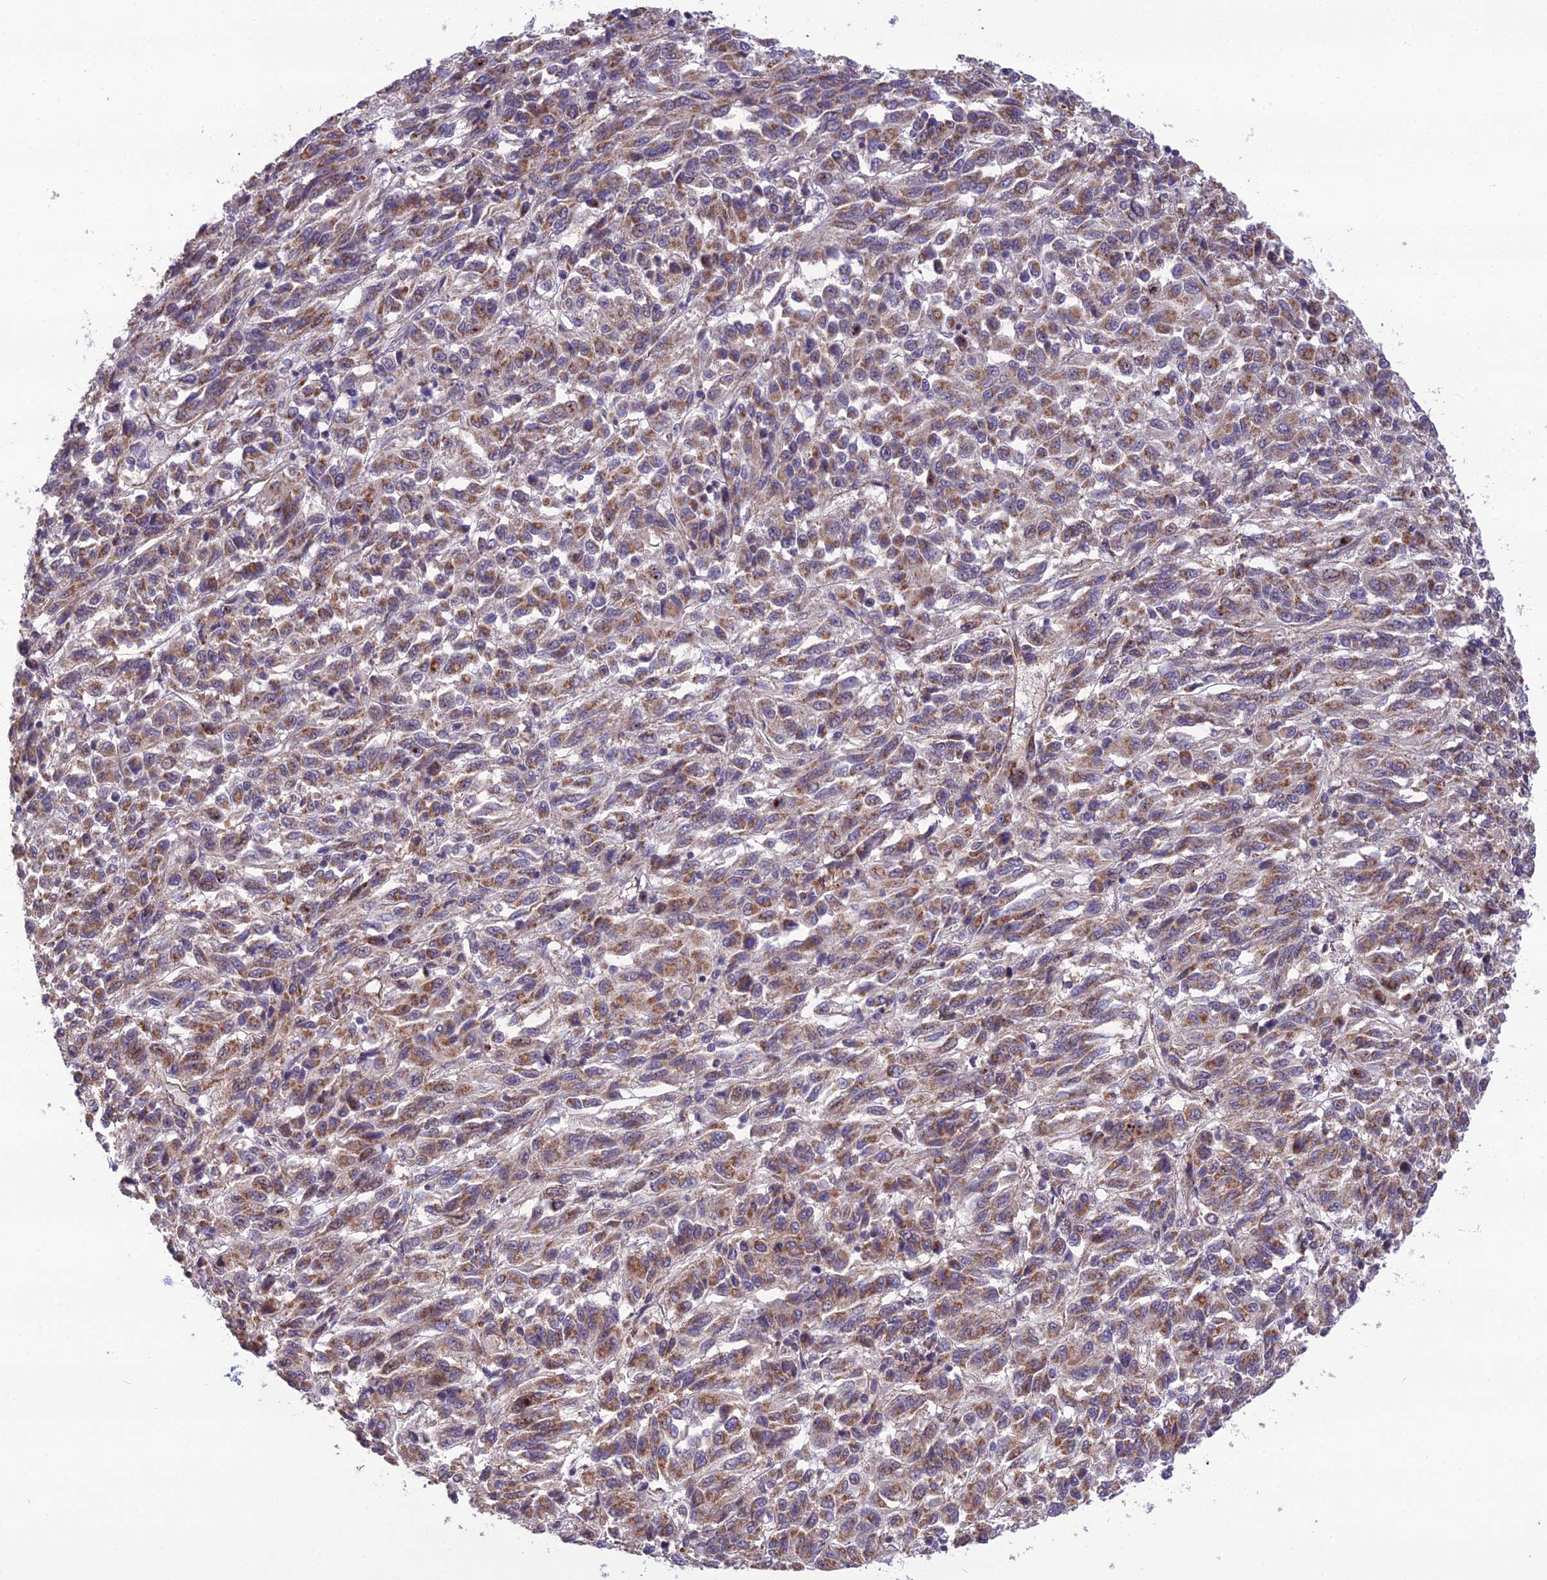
{"staining": {"intensity": "moderate", "quantity": ">75%", "location": "cytoplasmic/membranous"}, "tissue": "melanoma", "cell_type": "Tumor cells", "image_type": "cancer", "snomed": [{"axis": "morphology", "description": "Malignant melanoma, Metastatic site"}, {"axis": "topography", "description": "Lung"}], "caption": "The micrograph demonstrates immunohistochemical staining of malignant melanoma (metastatic site). There is moderate cytoplasmic/membranous expression is present in approximately >75% of tumor cells. The staining is performed using DAB brown chromogen to label protein expression. The nuclei are counter-stained blue using hematoxylin.", "gene": "NODAL", "patient": {"sex": "male", "age": 64}}